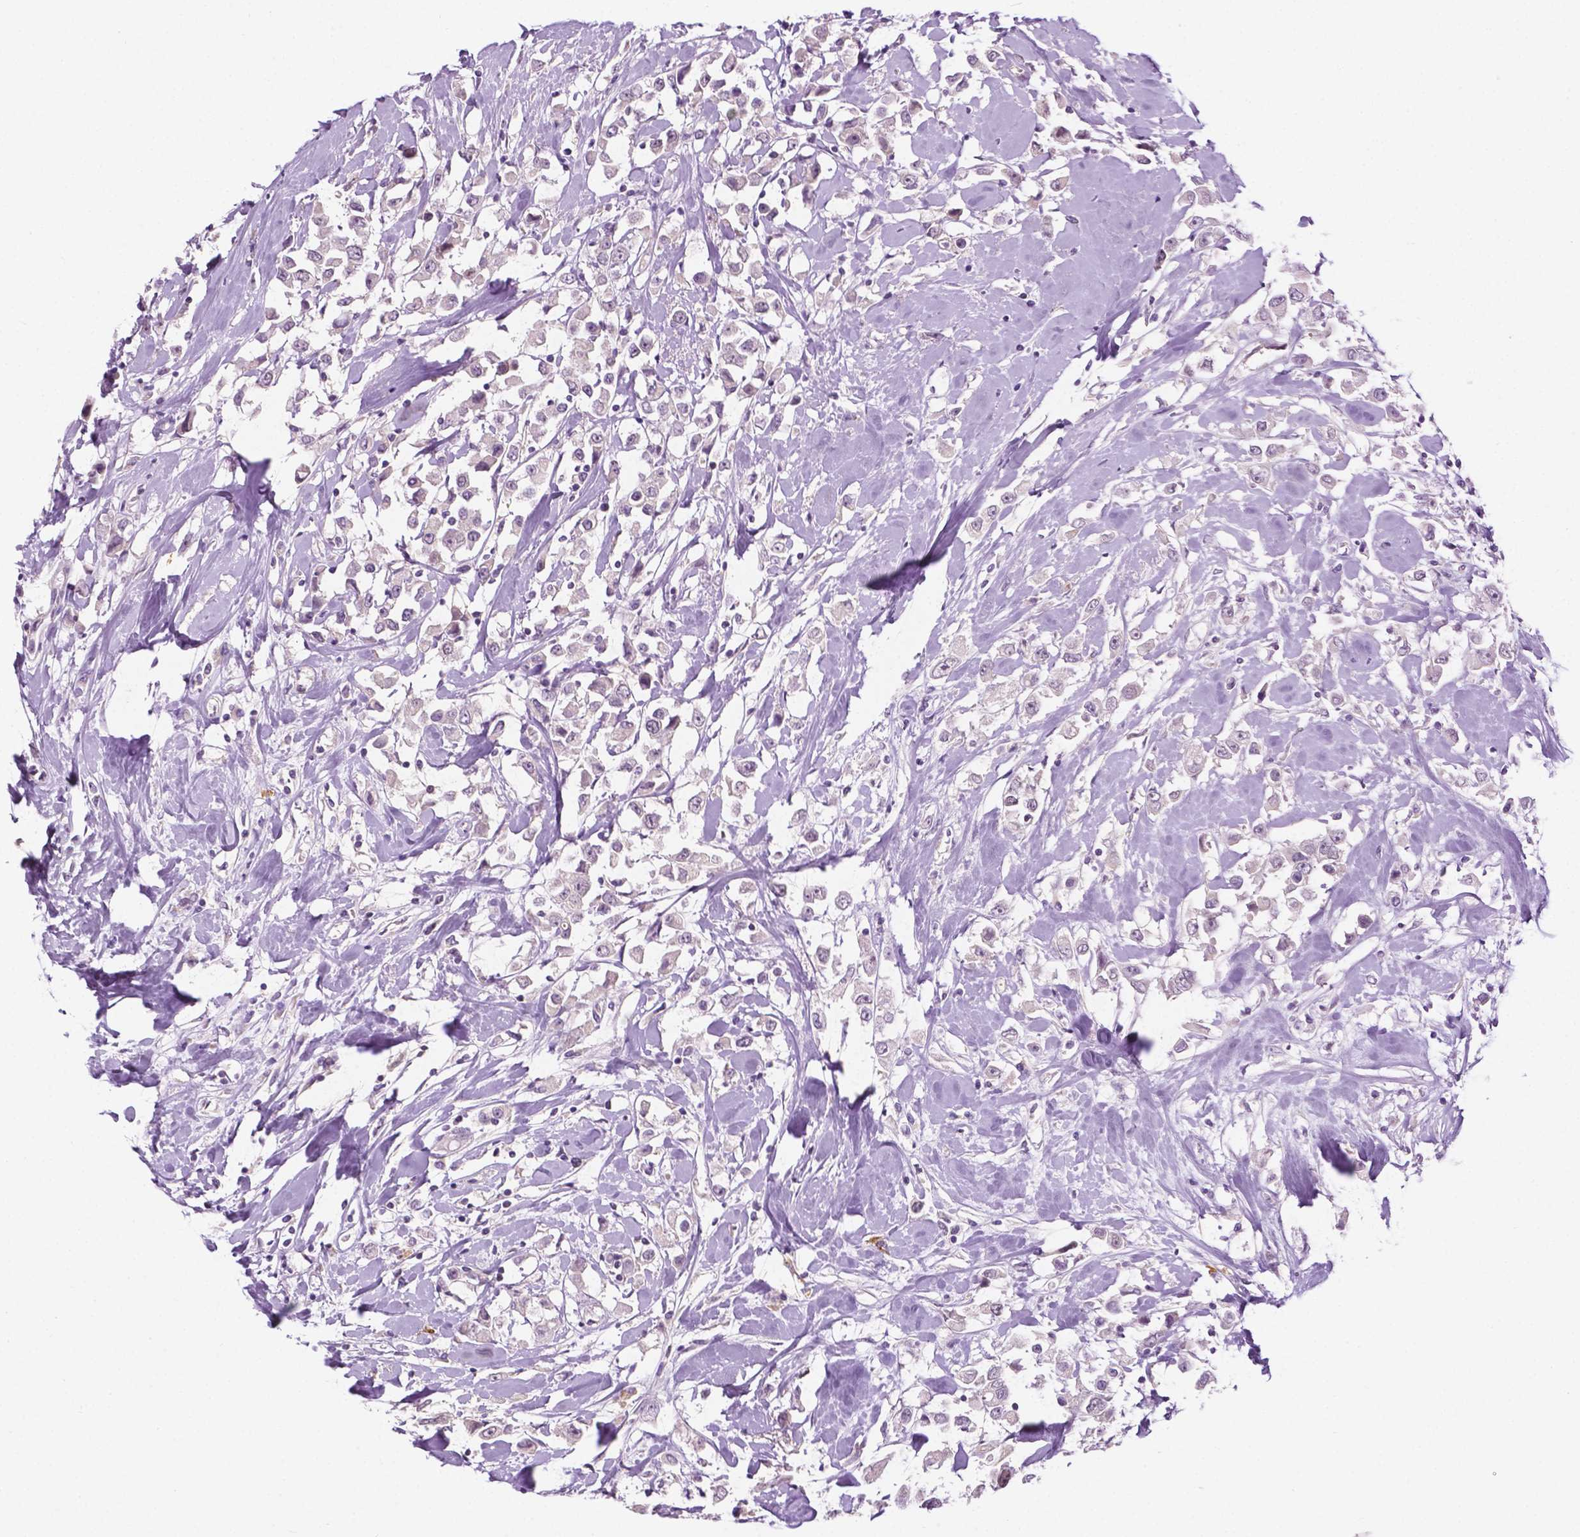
{"staining": {"intensity": "negative", "quantity": "none", "location": "none"}, "tissue": "breast cancer", "cell_type": "Tumor cells", "image_type": "cancer", "snomed": [{"axis": "morphology", "description": "Duct carcinoma"}, {"axis": "topography", "description": "Breast"}], "caption": "IHC of breast cancer (intraductal carcinoma) demonstrates no staining in tumor cells. The staining is performed using DAB brown chromogen with nuclei counter-stained in using hematoxylin.", "gene": "DENND4A", "patient": {"sex": "female", "age": 61}}